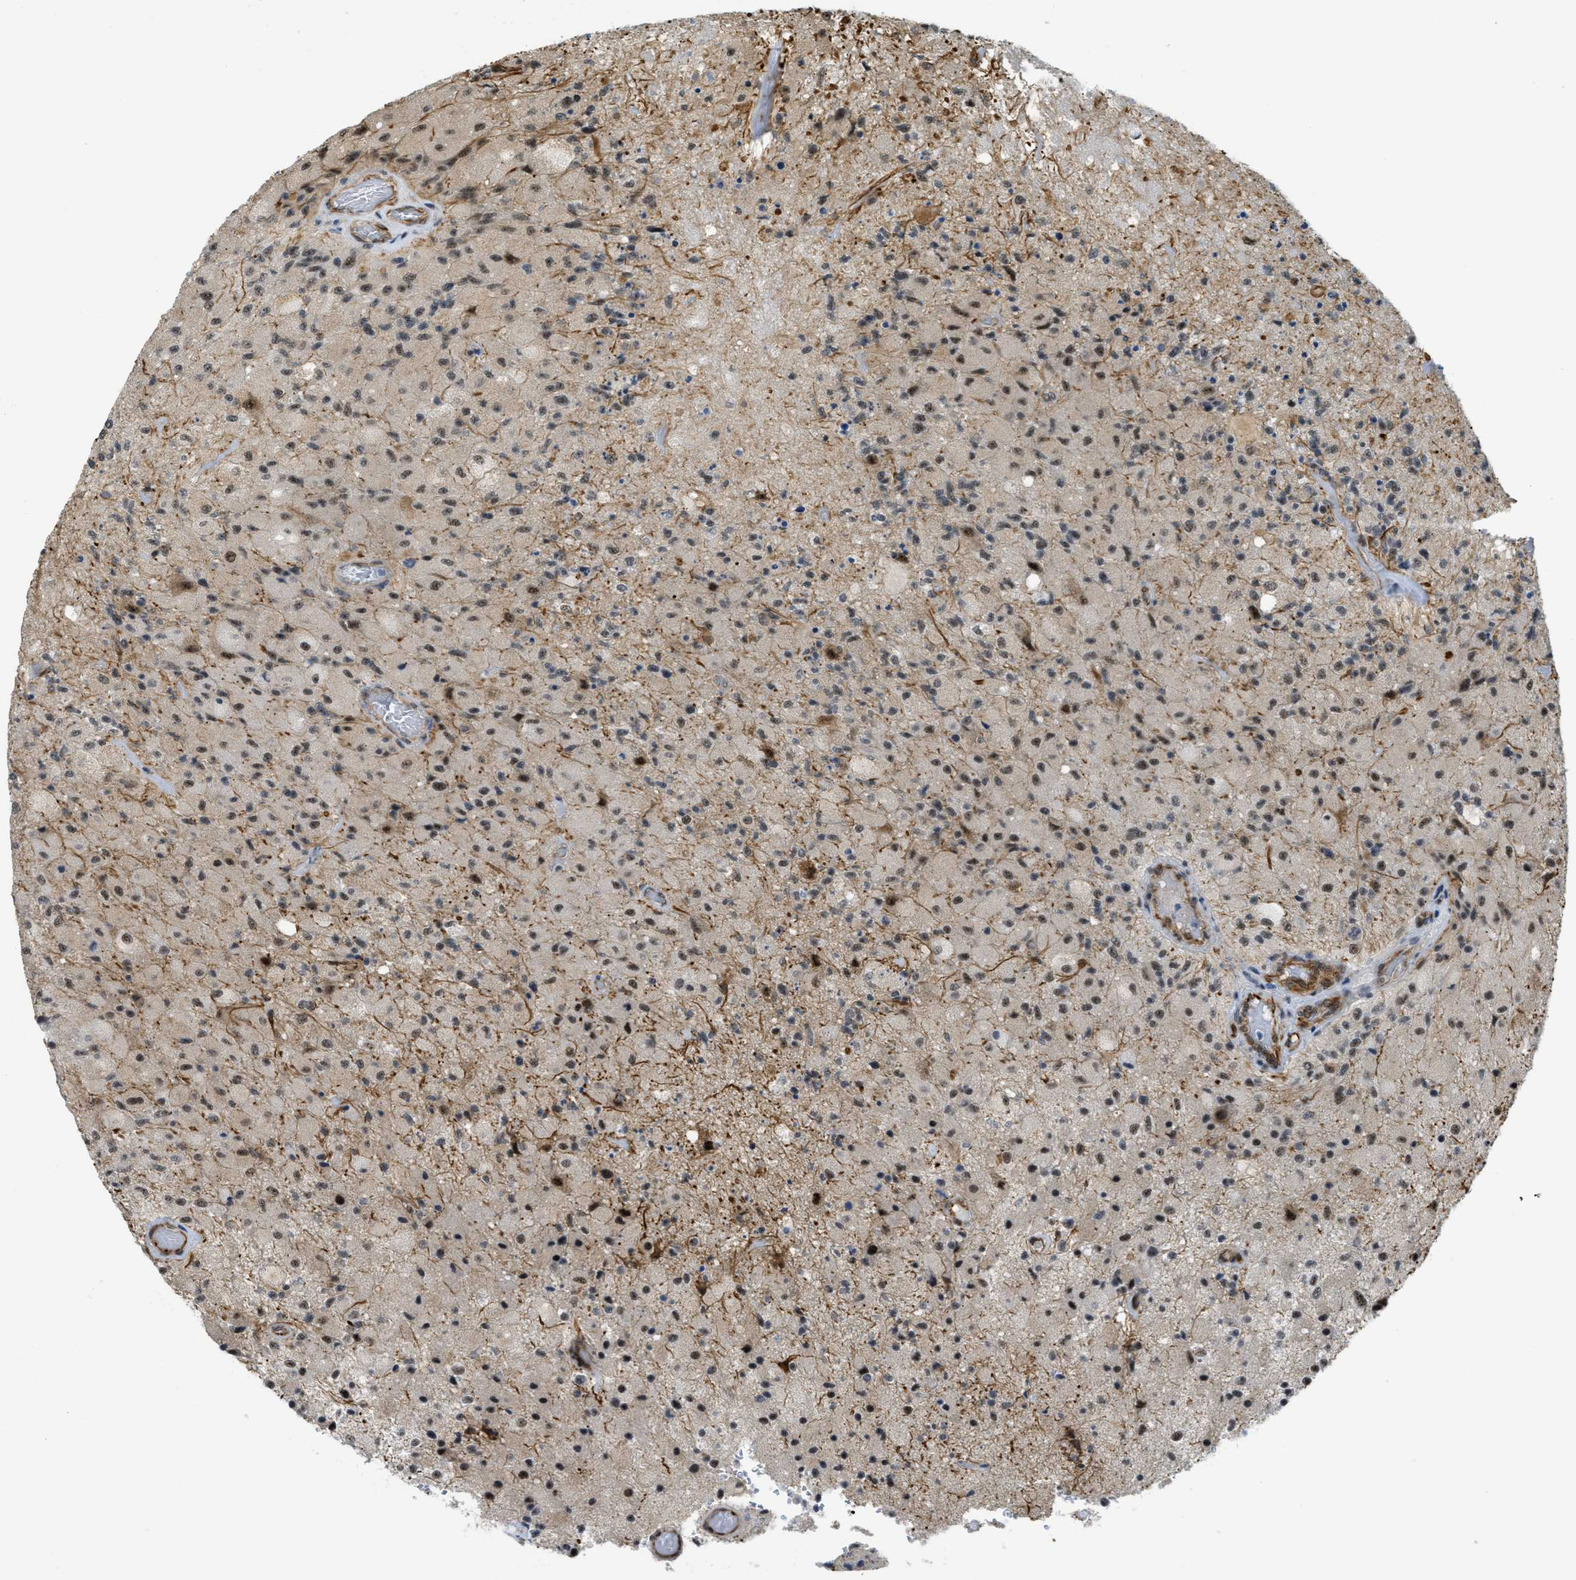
{"staining": {"intensity": "weak", "quantity": "25%-75%", "location": "nuclear"}, "tissue": "glioma", "cell_type": "Tumor cells", "image_type": "cancer", "snomed": [{"axis": "morphology", "description": "Normal tissue, NOS"}, {"axis": "morphology", "description": "Glioma, malignant, High grade"}, {"axis": "topography", "description": "Cerebral cortex"}], "caption": "Immunohistochemistry photomicrograph of glioma stained for a protein (brown), which exhibits low levels of weak nuclear positivity in about 25%-75% of tumor cells.", "gene": "LRRC8B", "patient": {"sex": "male", "age": 77}}